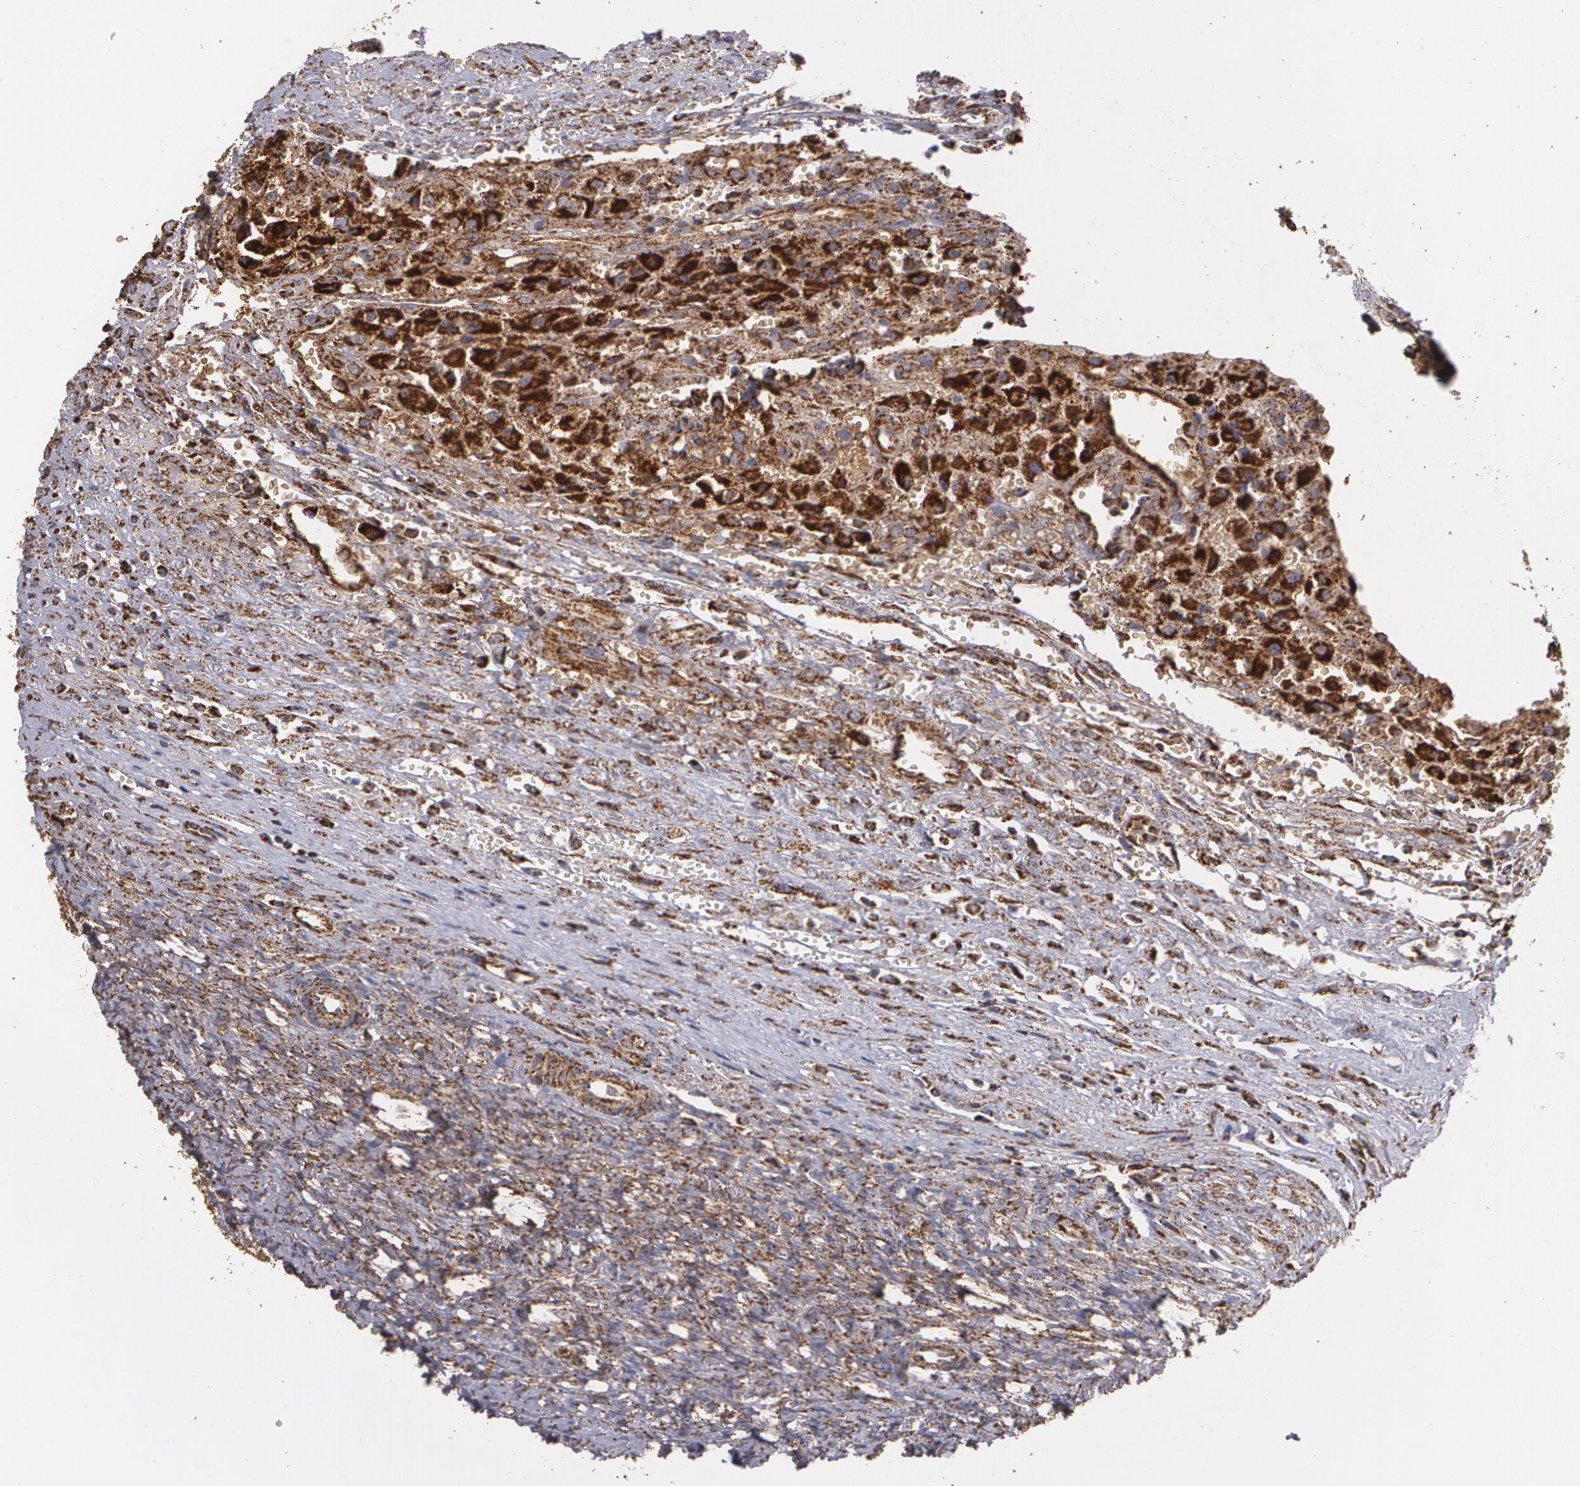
{"staining": {"intensity": "strong", "quantity": ">75%", "location": "cytoplasmic/membranous"}, "tissue": "ovary", "cell_type": "Follicle cells", "image_type": "normal", "snomed": [{"axis": "morphology", "description": "Normal tissue, NOS"}, {"axis": "topography", "description": "Ovary"}], "caption": "This is a micrograph of IHC staining of benign ovary, which shows strong staining in the cytoplasmic/membranous of follicle cells.", "gene": "HSPD1", "patient": {"sex": "female", "age": 56}}